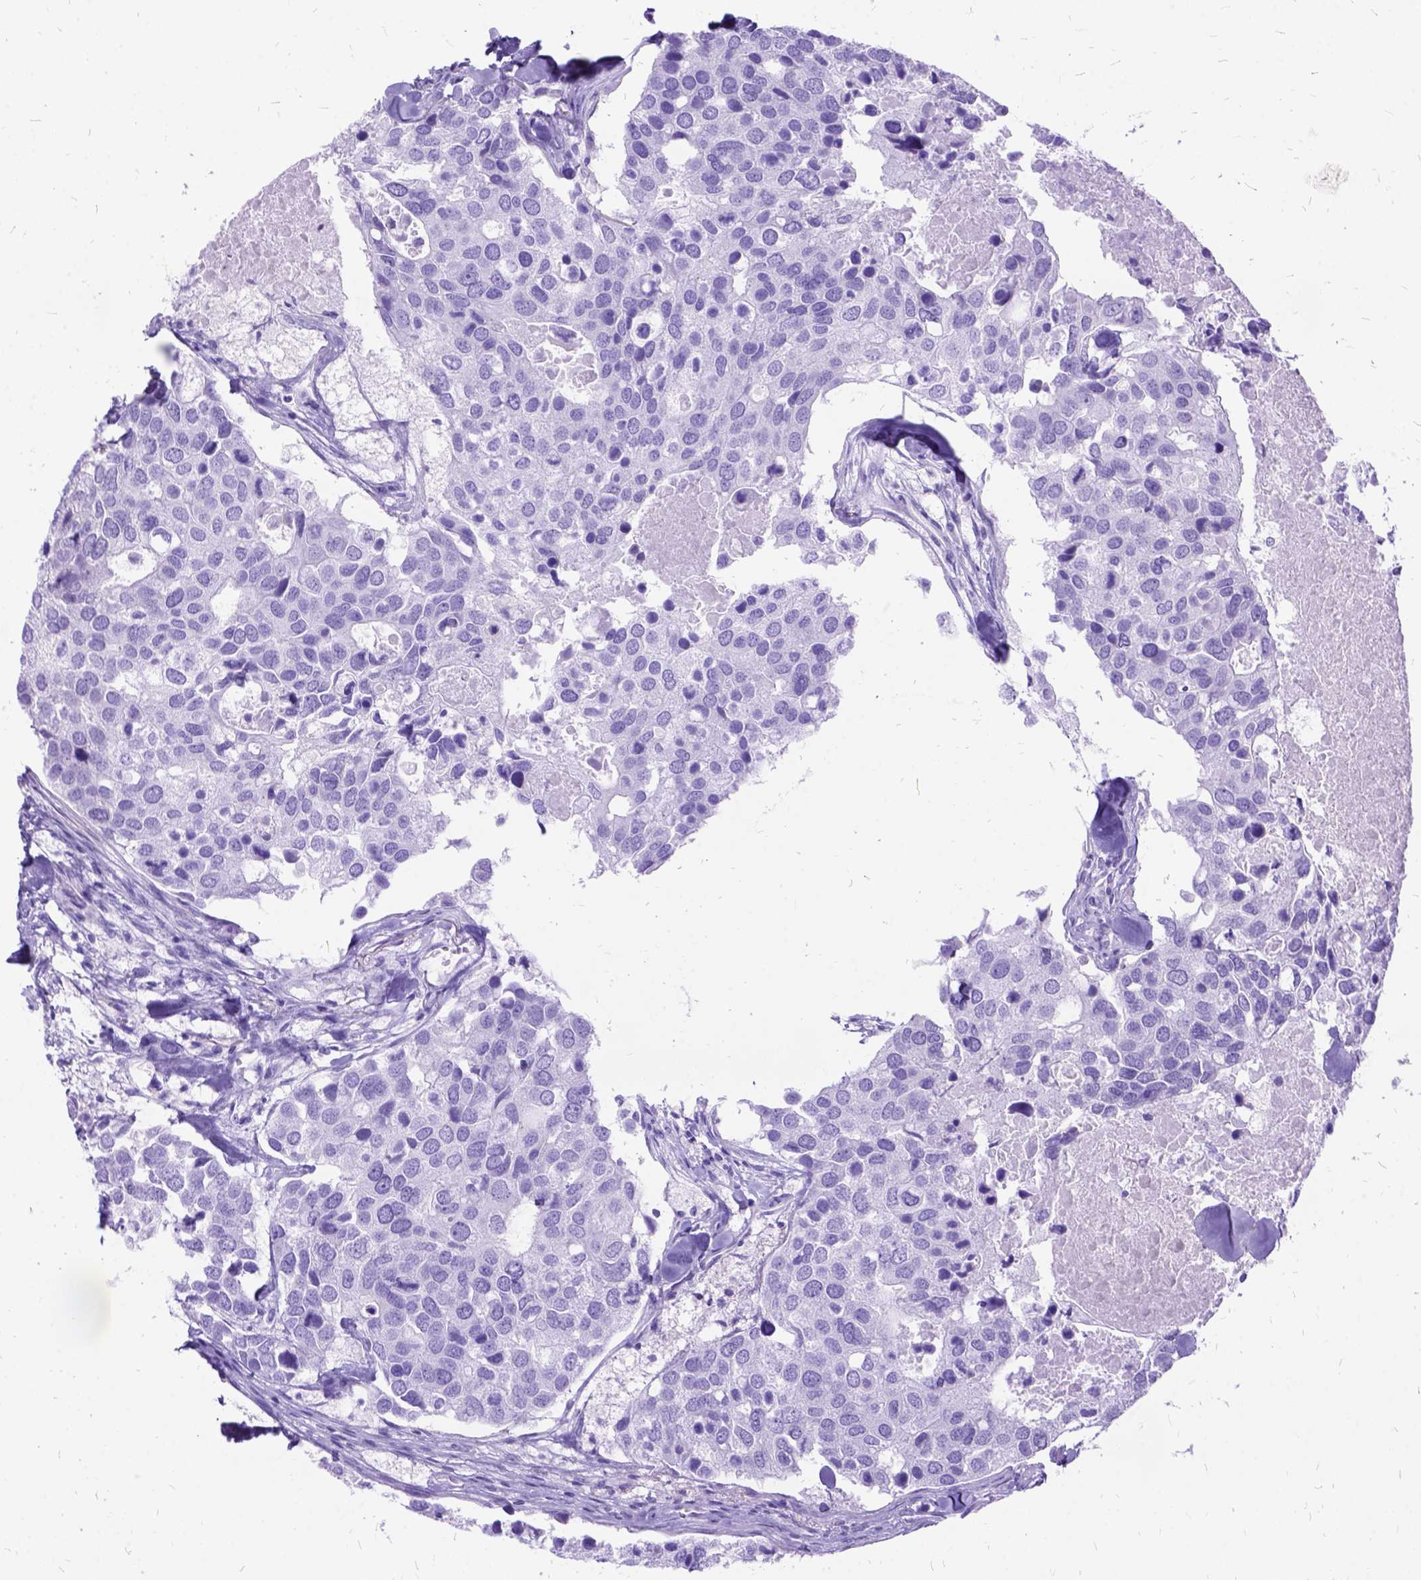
{"staining": {"intensity": "negative", "quantity": "none", "location": "none"}, "tissue": "breast cancer", "cell_type": "Tumor cells", "image_type": "cancer", "snomed": [{"axis": "morphology", "description": "Duct carcinoma"}, {"axis": "topography", "description": "Breast"}], "caption": "This is a histopathology image of immunohistochemistry staining of breast cancer, which shows no expression in tumor cells.", "gene": "DNAH2", "patient": {"sex": "female", "age": 83}}